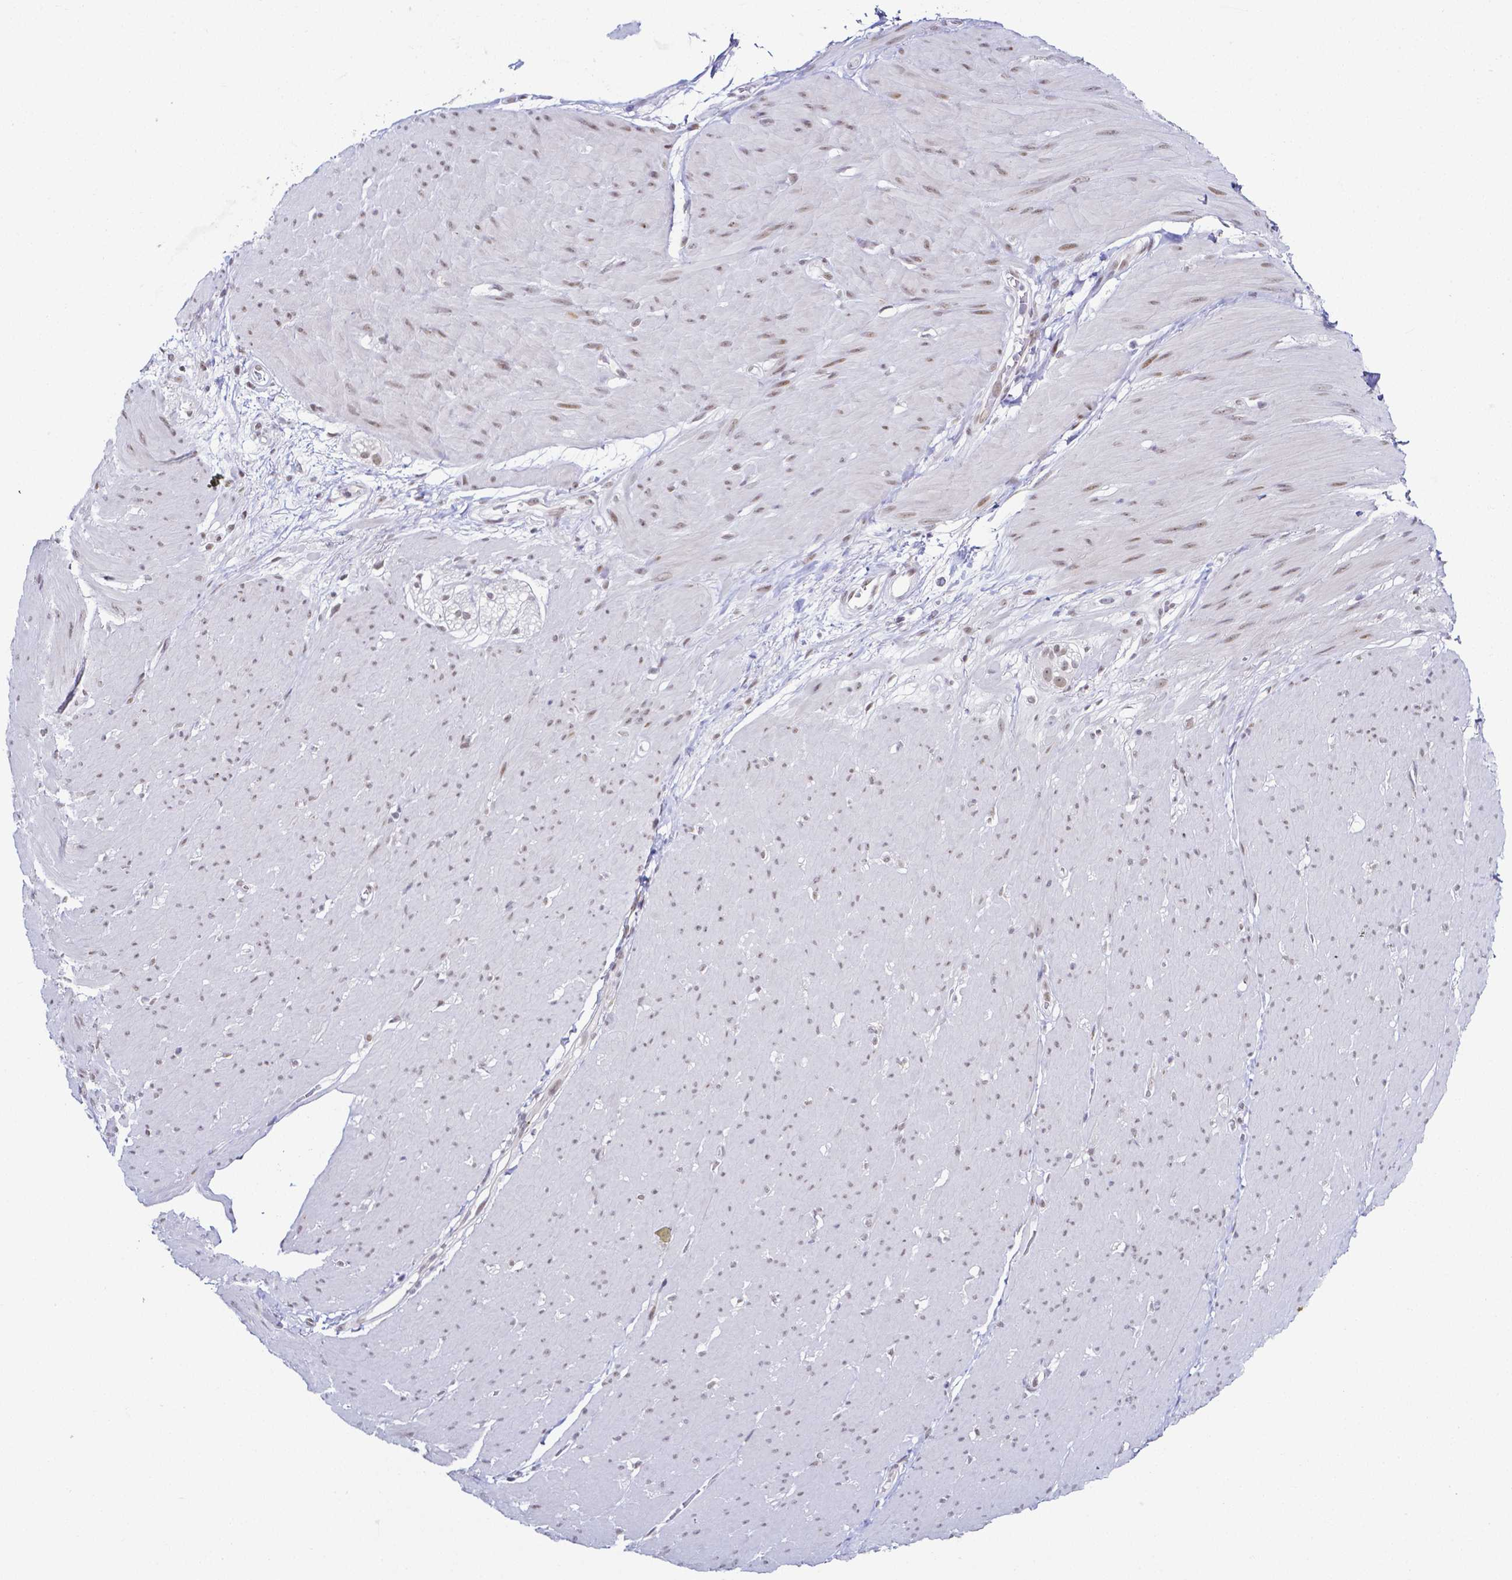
{"staining": {"intensity": "weak", "quantity": "25%-75%", "location": "nuclear"}, "tissue": "smooth muscle", "cell_type": "Smooth muscle cells", "image_type": "normal", "snomed": [{"axis": "morphology", "description": "Normal tissue, NOS"}, {"axis": "topography", "description": "Smooth muscle"}, {"axis": "topography", "description": "Rectum"}], "caption": "Weak nuclear staining for a protein is identified in approximately 25%-75% of smooth muscle cells of benign smooth muscle using immunohistochemistry.", "gene": "FAM83G", "patient": {"sex": "male", "age": 53}}